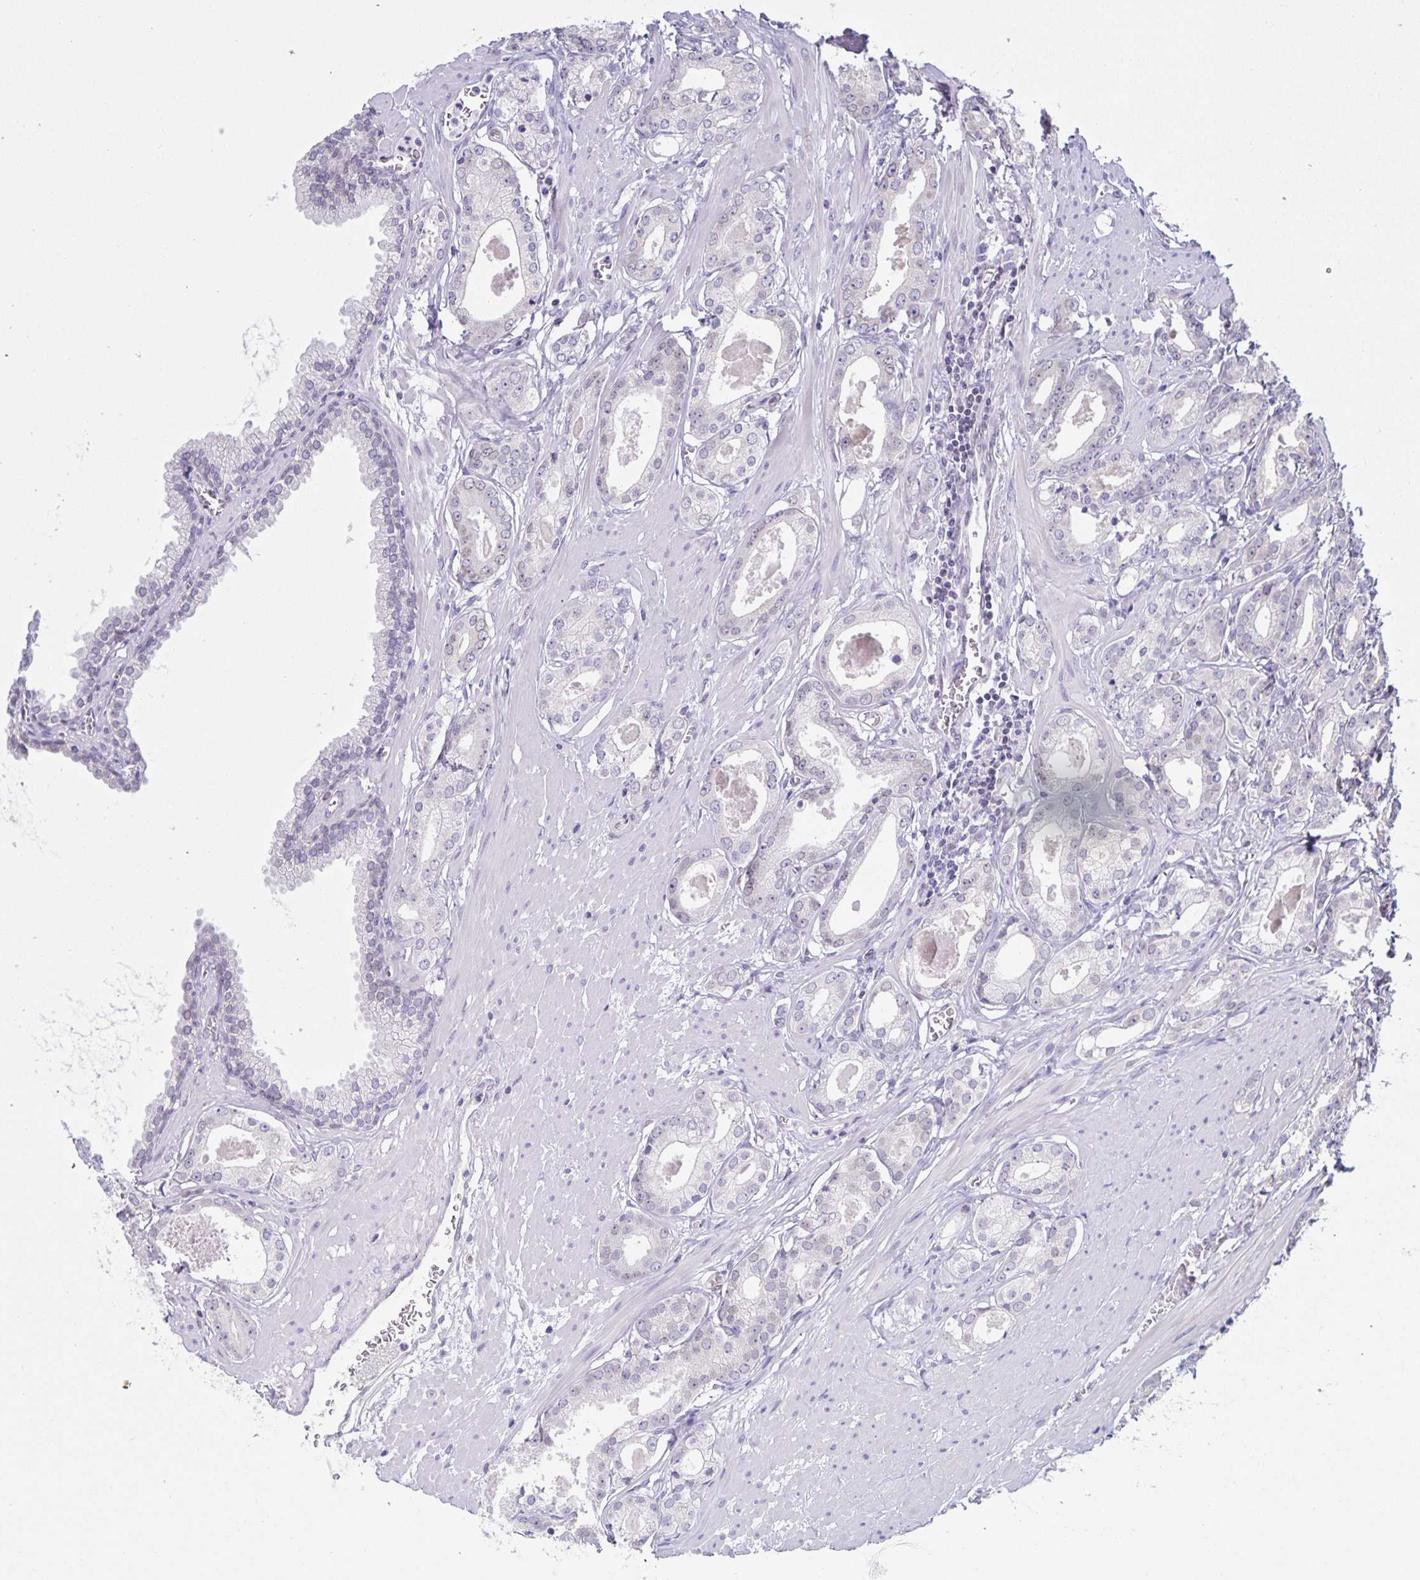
{"staining": {"intensity": "weak", "quantity": "<25%", "location": "cytoplasmic/membranous,nuclear"}, "tissue": "prostate cancer", "cell_type": "Tumor cells", "image_type": "cancer", "snomed": [{"axis": "morphology", "description": "Adenocarcinoma, NOS"}, {"axis": "morphology", "description": "Adenocarcinoma, Low grade"}, {"axis": "topography", "description": "Prostate"}], "caption": "Immunohistochemistry (IHC) of prostate adenocarcinoma (low-grade) shows no staining in tumor cells.", "gene": "SYNE2", "patient": {"sex": "male", "age": 64}}